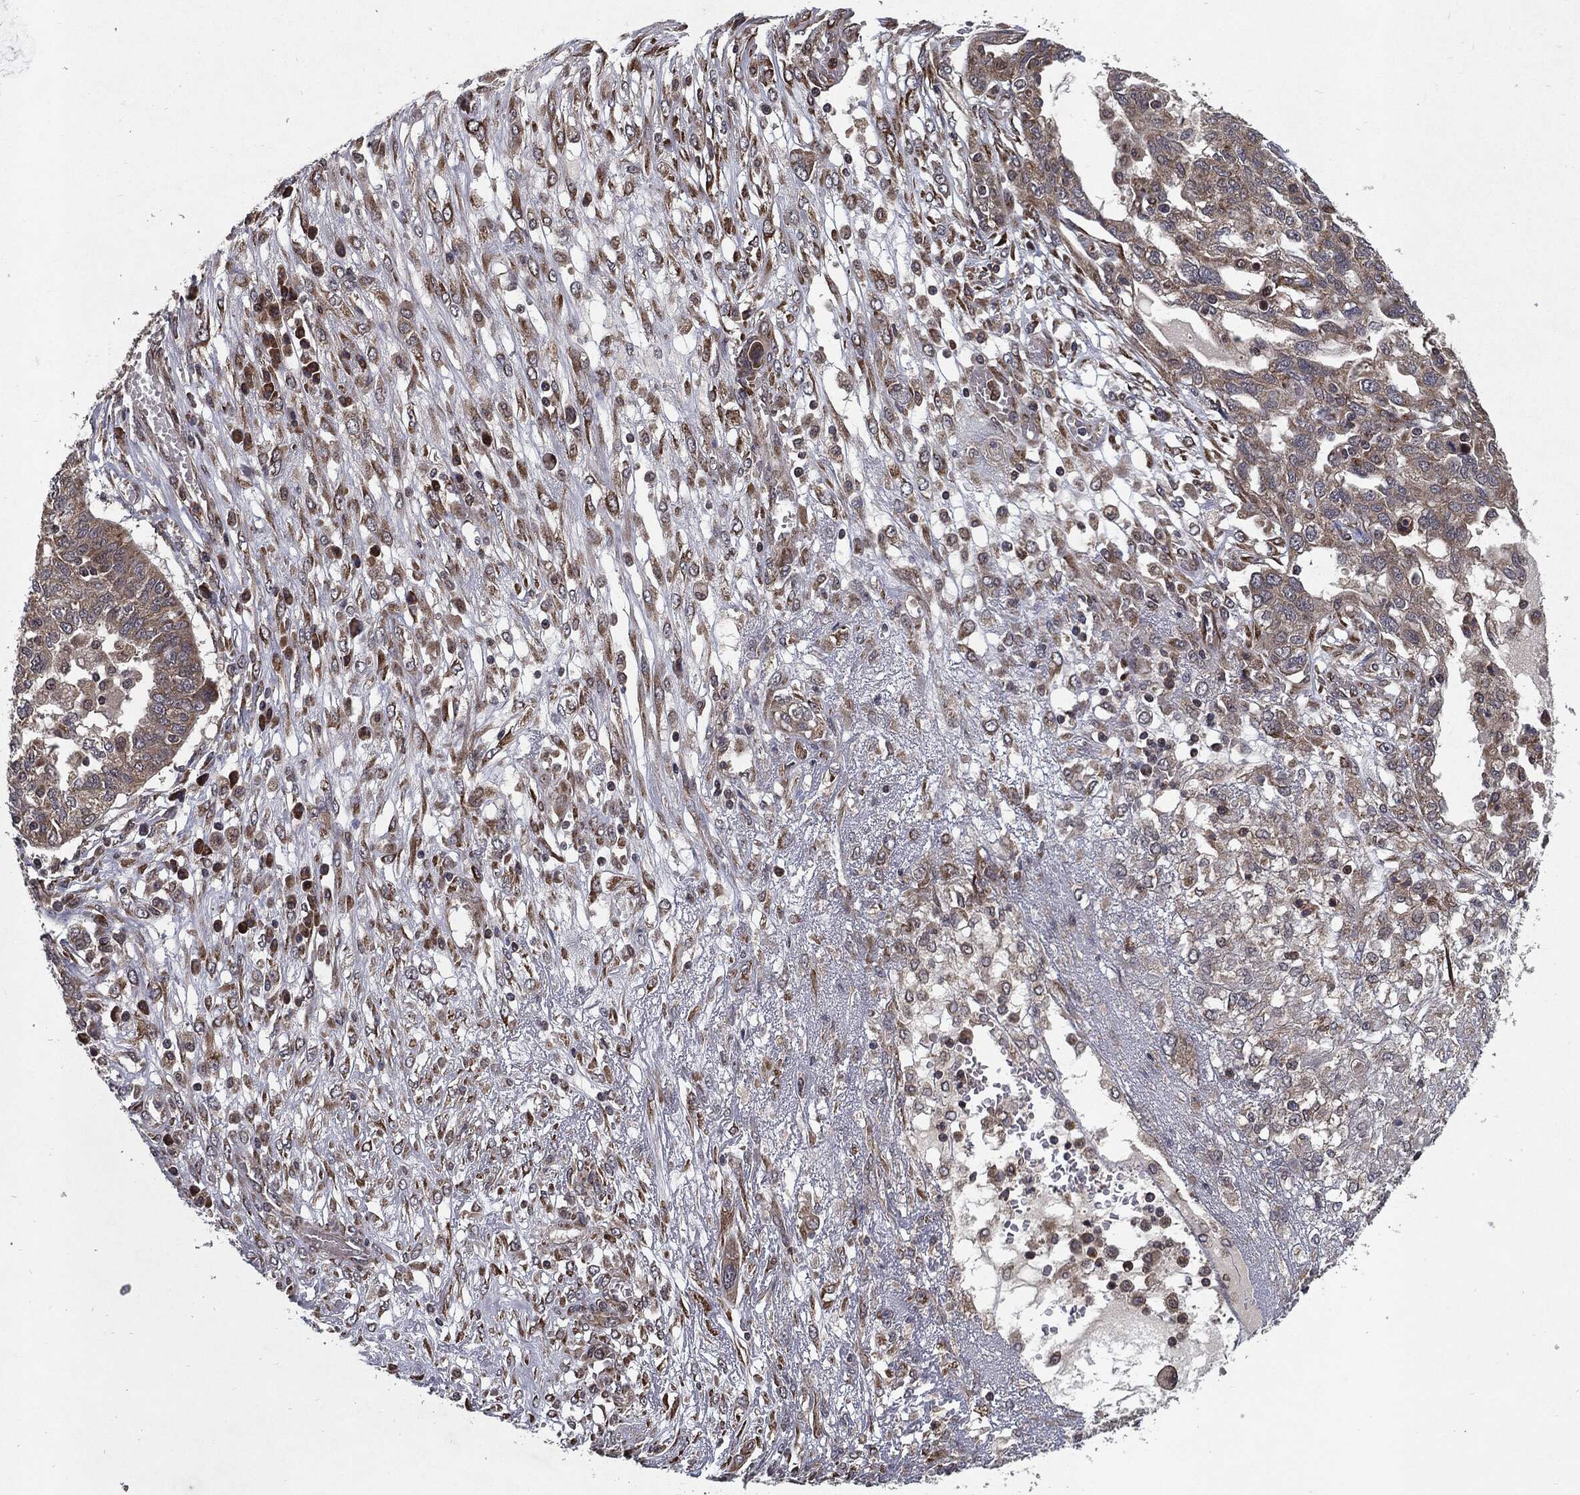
{"staining": {"intensity": "moderate", "quantity": "25%-75%", "location": "cytoplasmic/membranous"}, "tissue": "ovarian cancer", "cell_type": "Tumor cells", "image_type": "cancer", "snomed": [{"axis": "morphology", "description": "Cystadenocarcinoma, serous, NOS"}, {"axis": "topography", "description": "Ovary"}], "caption": "DAB (3,3'-diaminobenzidine) immunohistochemical staining of human ovarian cancer shows moderate cytoplasmic/membranous protein staining in approximately 25%-75% of tumor cells.", "gene": "HDAC5", "patient": {"sex": "female", "age": 67}}